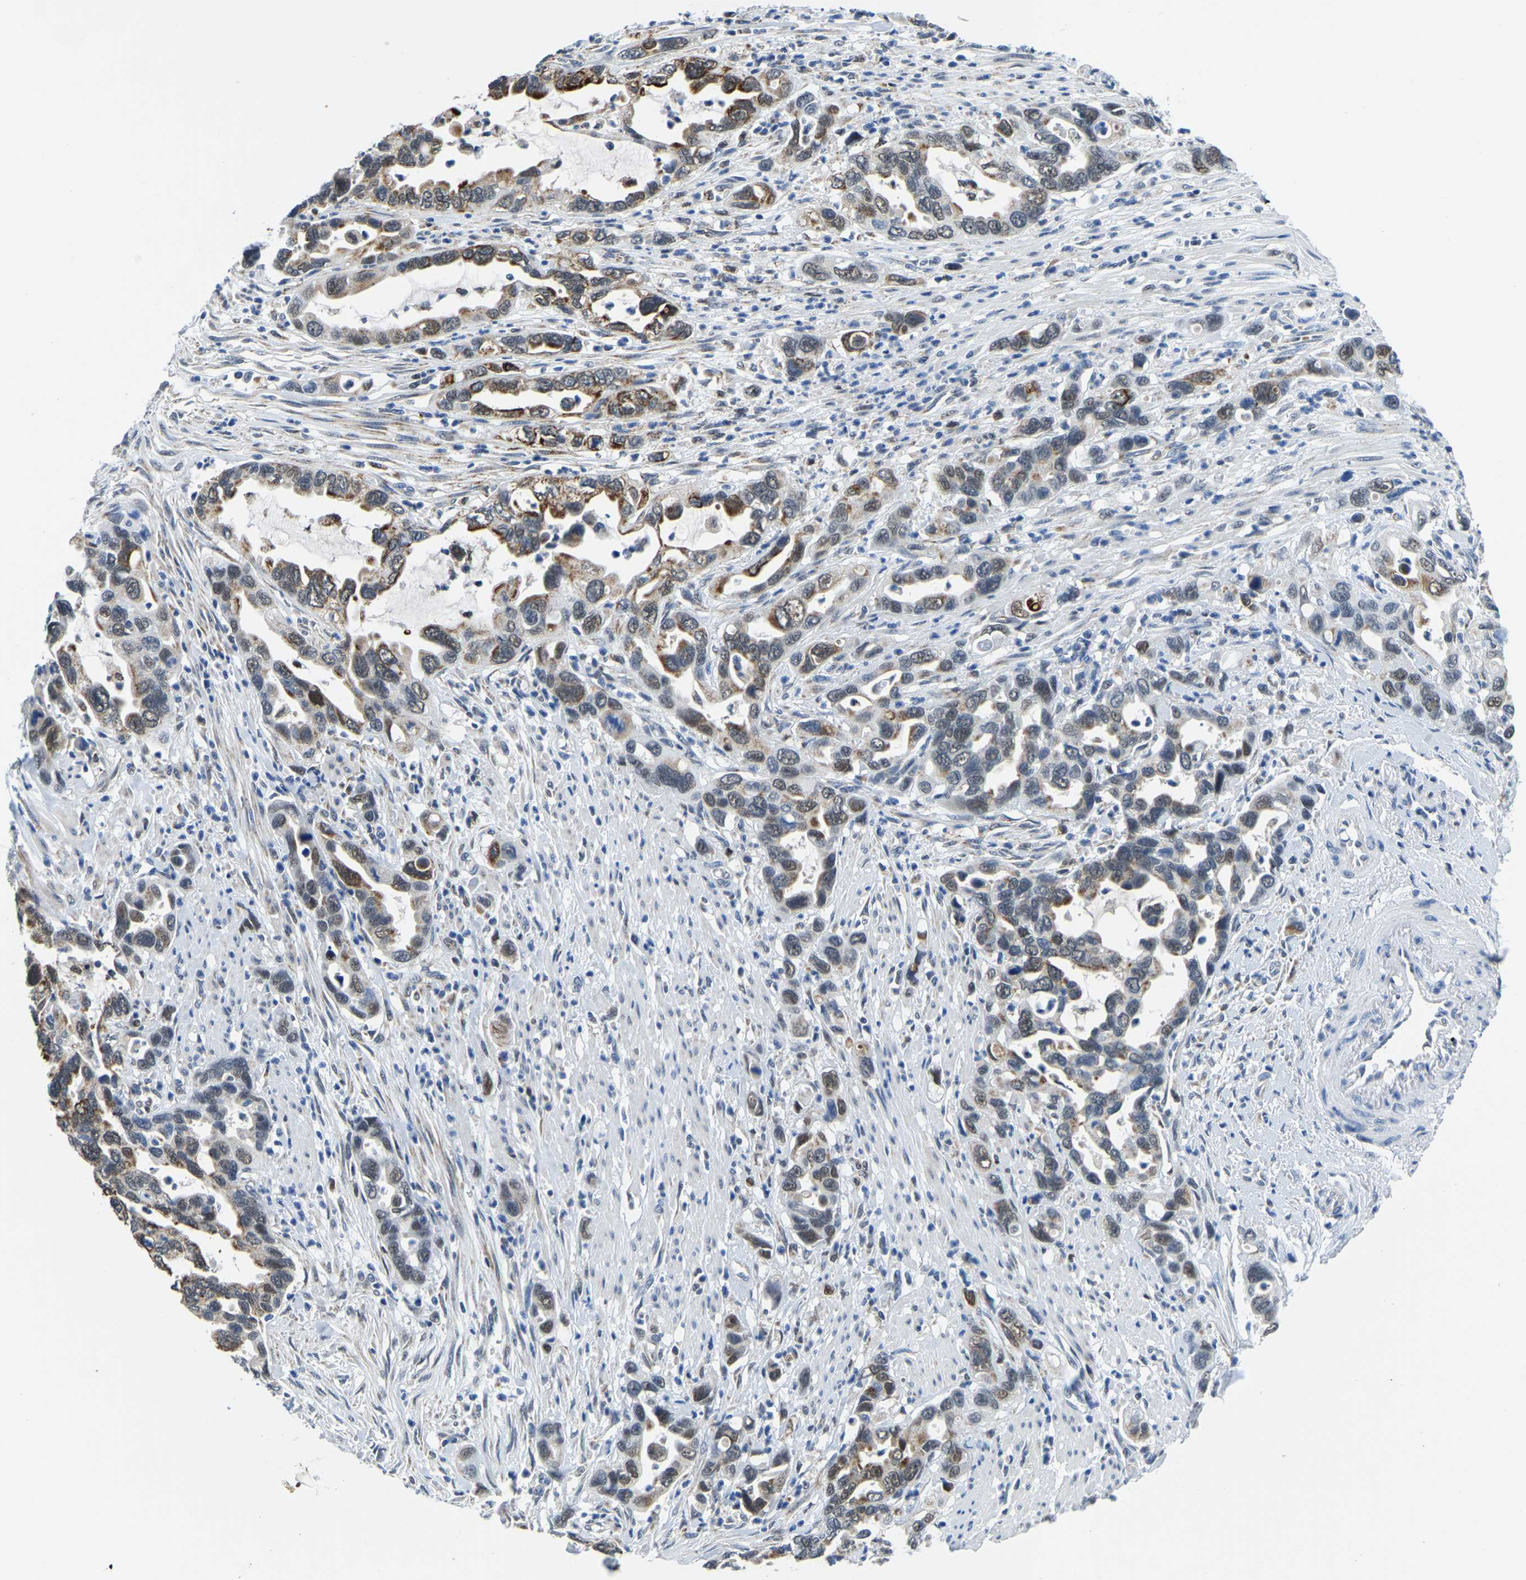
{"staining": {"intensity": "moderate", "quantity": ">75%", "location": "cytoplasmic/membranous,nuclear"}, "tissue": "pancreatic cancer", "cell_type": "Tumor cells", "image_type": "cancer", "snomed": [{"axis": "morphology", "description": "Adenocarcinoma, NOS"}, {"axis": "topography", "description": "Pancreas"}], "caption": "A histopathology image of pancreatic cancer (adenocarcinoma) stained for a protein demonstrates moderate cytoplasmic/membranous and nuclear brown staining in tumor cells.", "gene": "BNIP3L", "patient": {"sex": "female", "age": 70}}